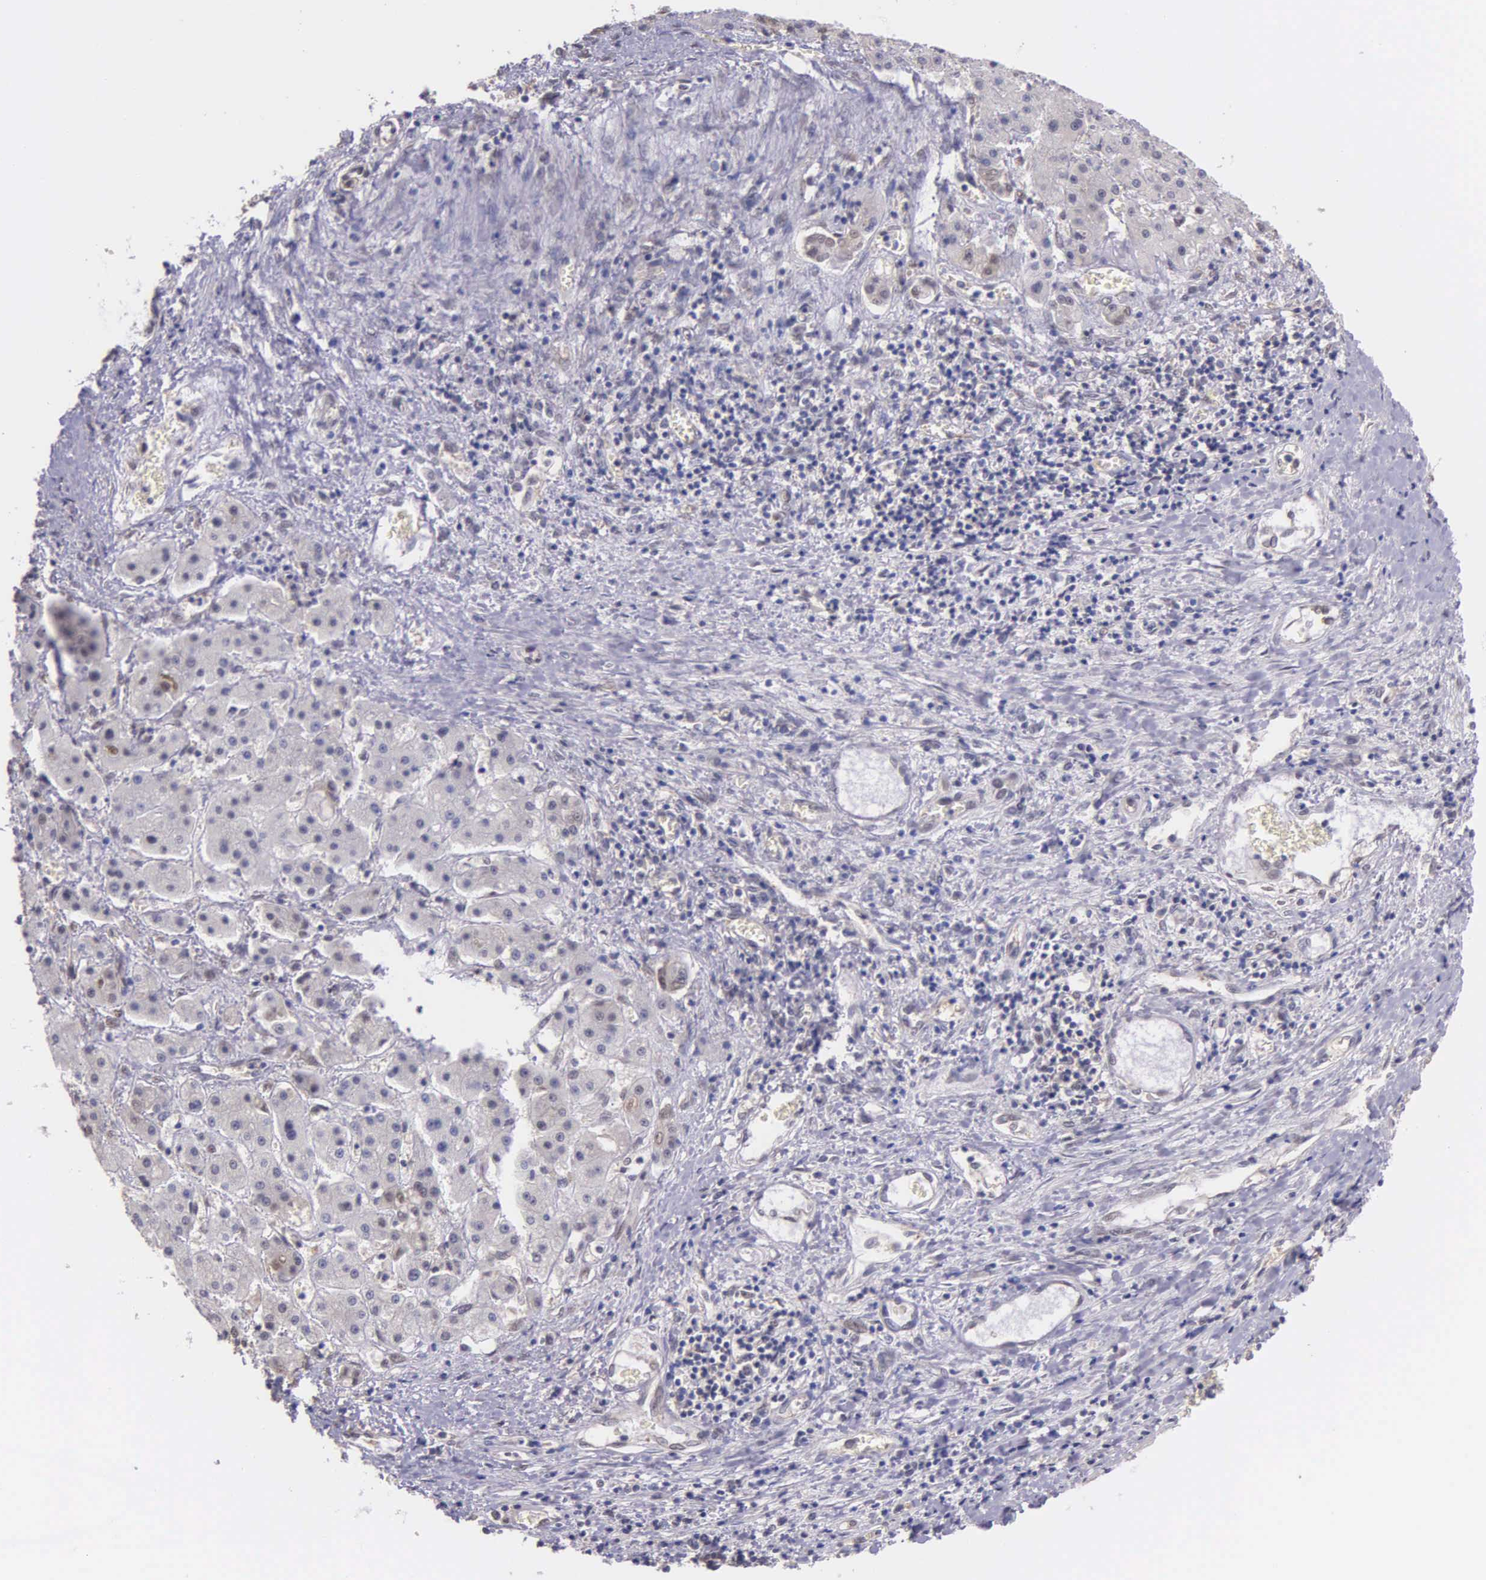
{"staining": {"intensity": "weak", "quantity": "<25%", "location": "cytoplasmic/membranous,nuclear"}, "tissue": "liver cancer", "cell_type": "Tumor cells", "image_type": "cancer", "snomed": [{"axis": "morphology", "description": "Carcinoma, Hepatocellular, NOS"}, {"axis": "topography", "description": "Liver"}], "caption": "Immunohistochemical staining of human hepatocellular carcinoma (liver) exhibits no significant expression in tumor cells. Nuclei are stained in blue.", "gene": "PSMC1", "patient": {"sex": "male", "age": 24}}